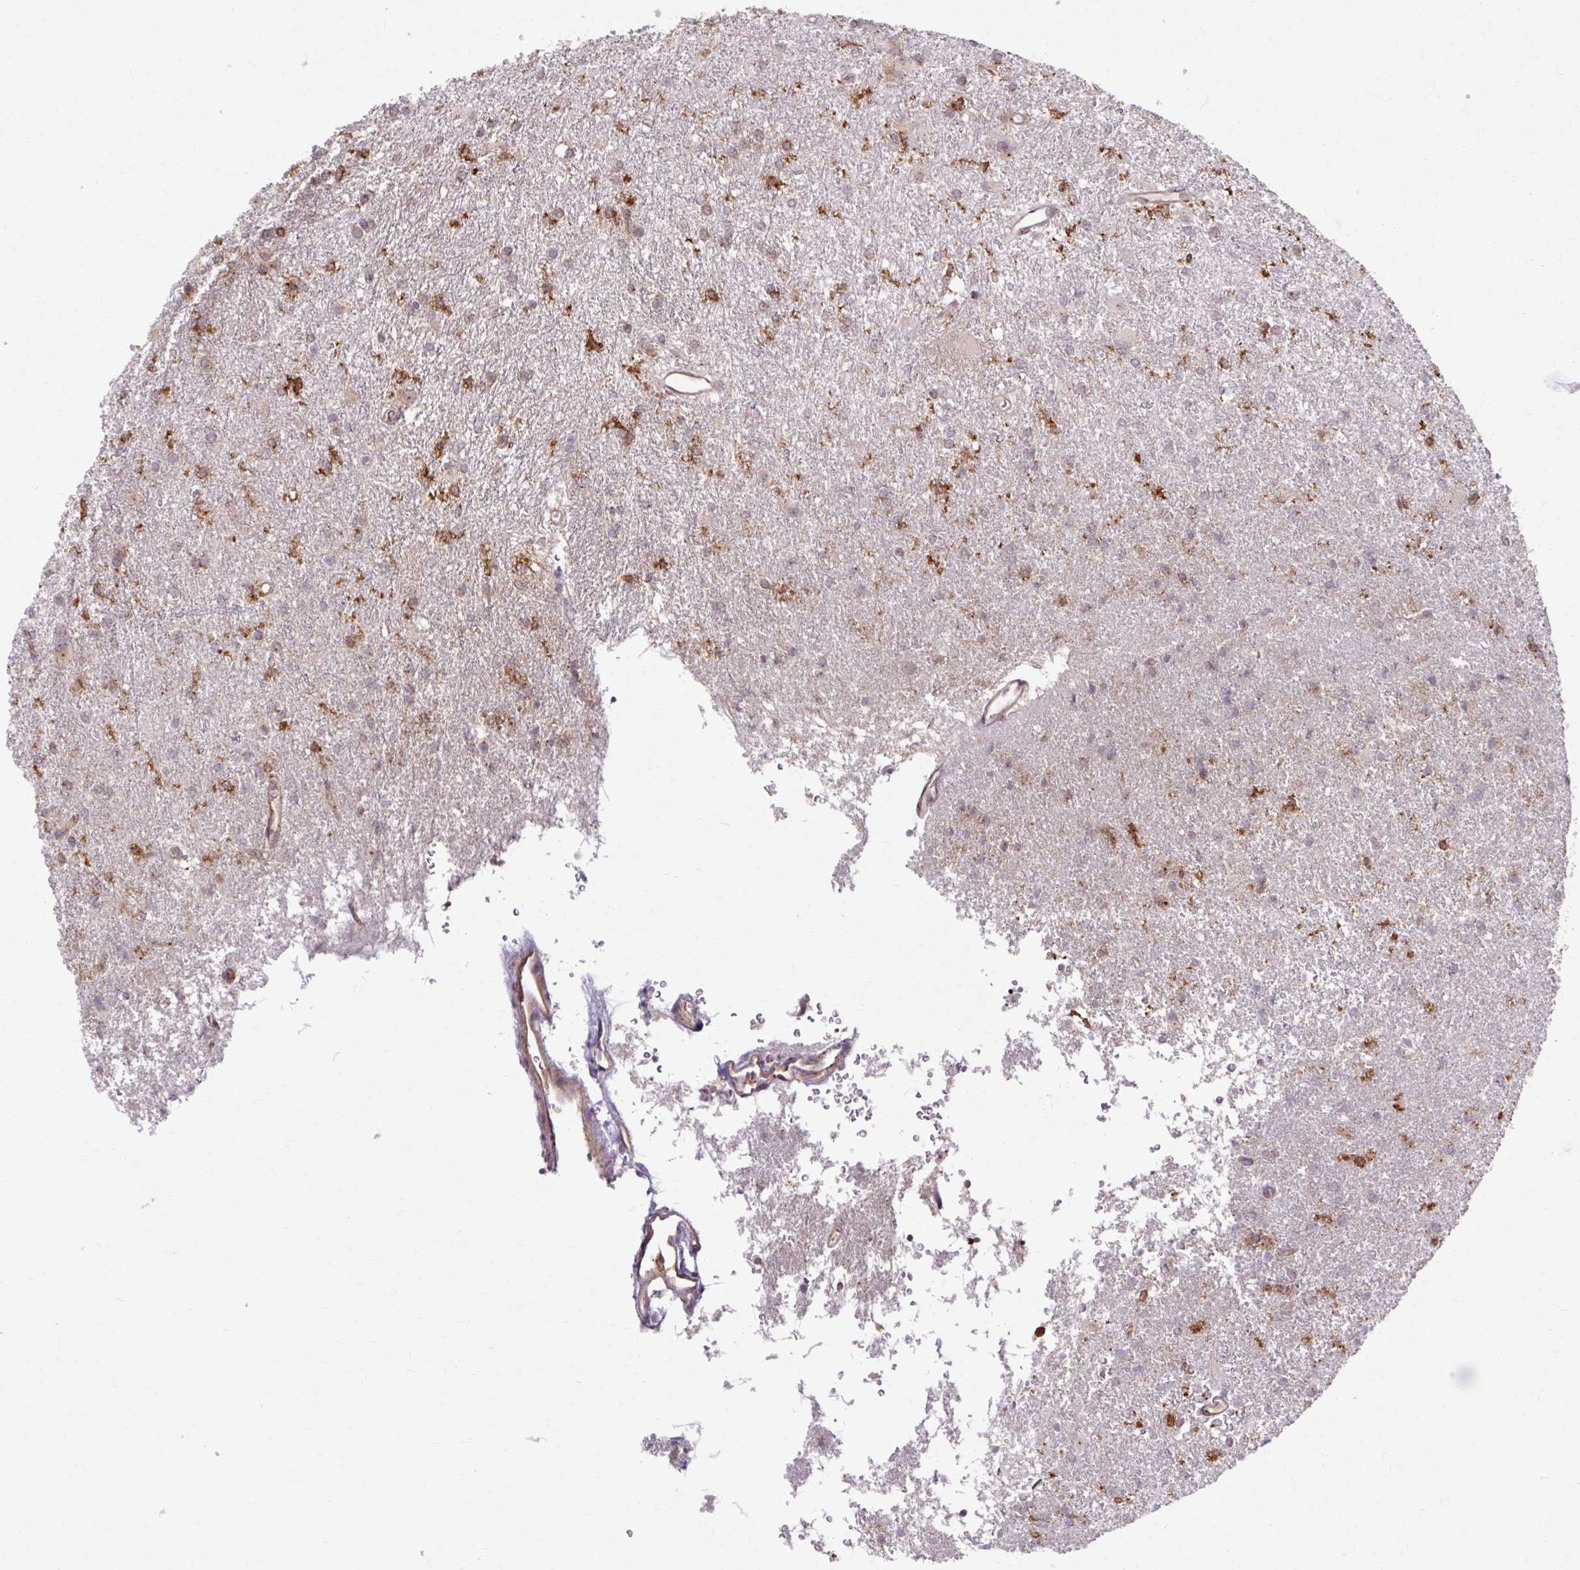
{"staining": {"intensity": "moderate", "quantity": "<25%", "location": "cytoplasmic/membranous"}, "tissue": "glioma", "cell_type": "Tumor cells", "image_type": "cancer", "snomed": [{"axis": "morphology", "description": "Glioma, malignant, High grade"}, {"axis": "topography", "description": "Brain"}], "caption": "A photomicrograph of glioma stained for a protein demonstrates moderate cytoplasmic/membranous brown staining in tumor cells.", "gene": "MZT2B", "patient": {"sex": "female", "age": 50}}